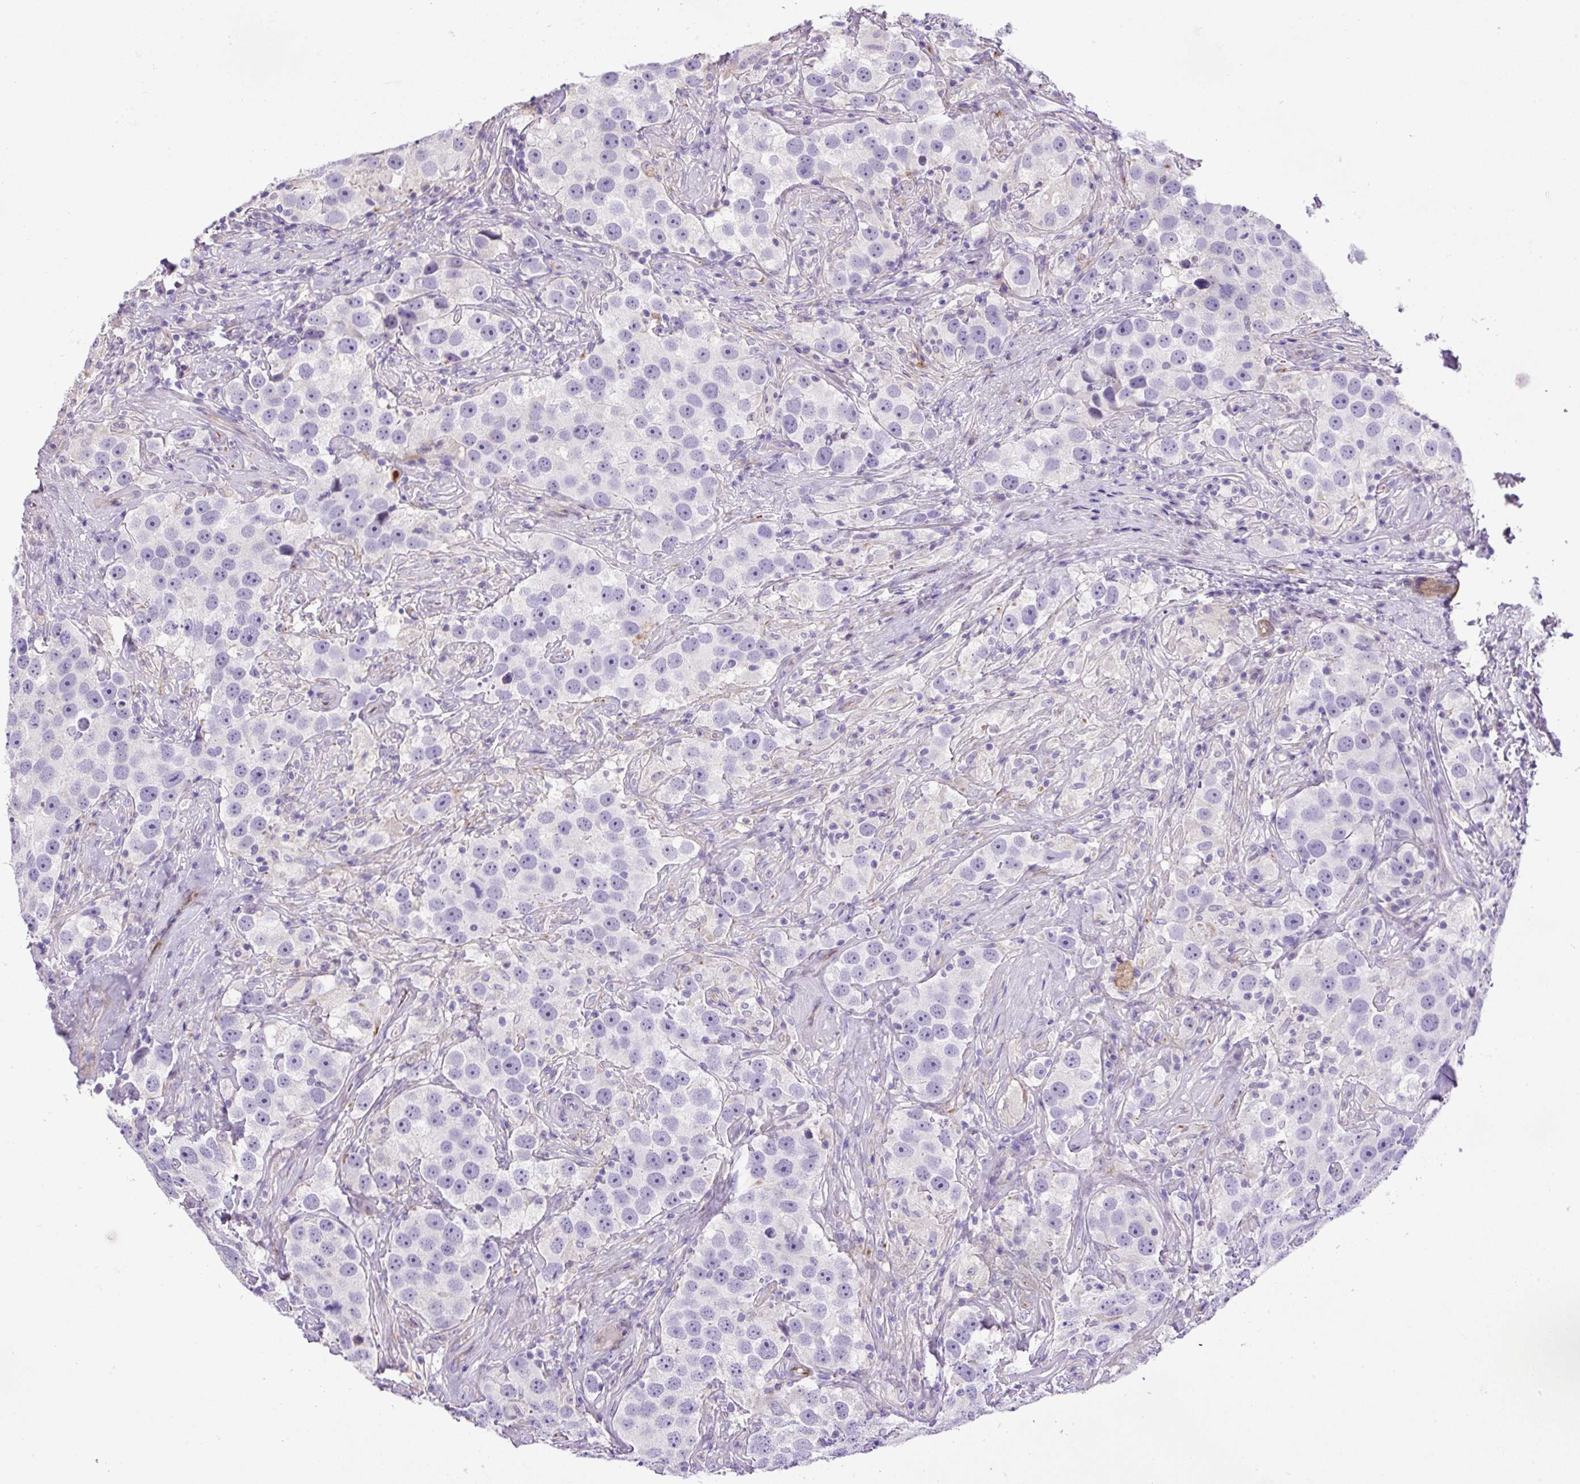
{"staining": {"intensity": "negative", "quantity": "none", "location": "none"}, "tissue": "testis cancer", "cell_type": "Tumor cells", "image_type": "cancer", "snomed": [{"axis": "morphology", "description": "Seminoma, NOS"}, {"axis": "topography", "description": "Testis"}], "caption": "IHC of human testis cancer (seminoma) displays no expression in tumor cells. (Brightfield microscopy of DAB (3,3'-diaminobenzidine) immunohistochemistry (IHC) at high magnification).", "gene": "VWA7", "patient": {"sex": "male", "age": 49}}